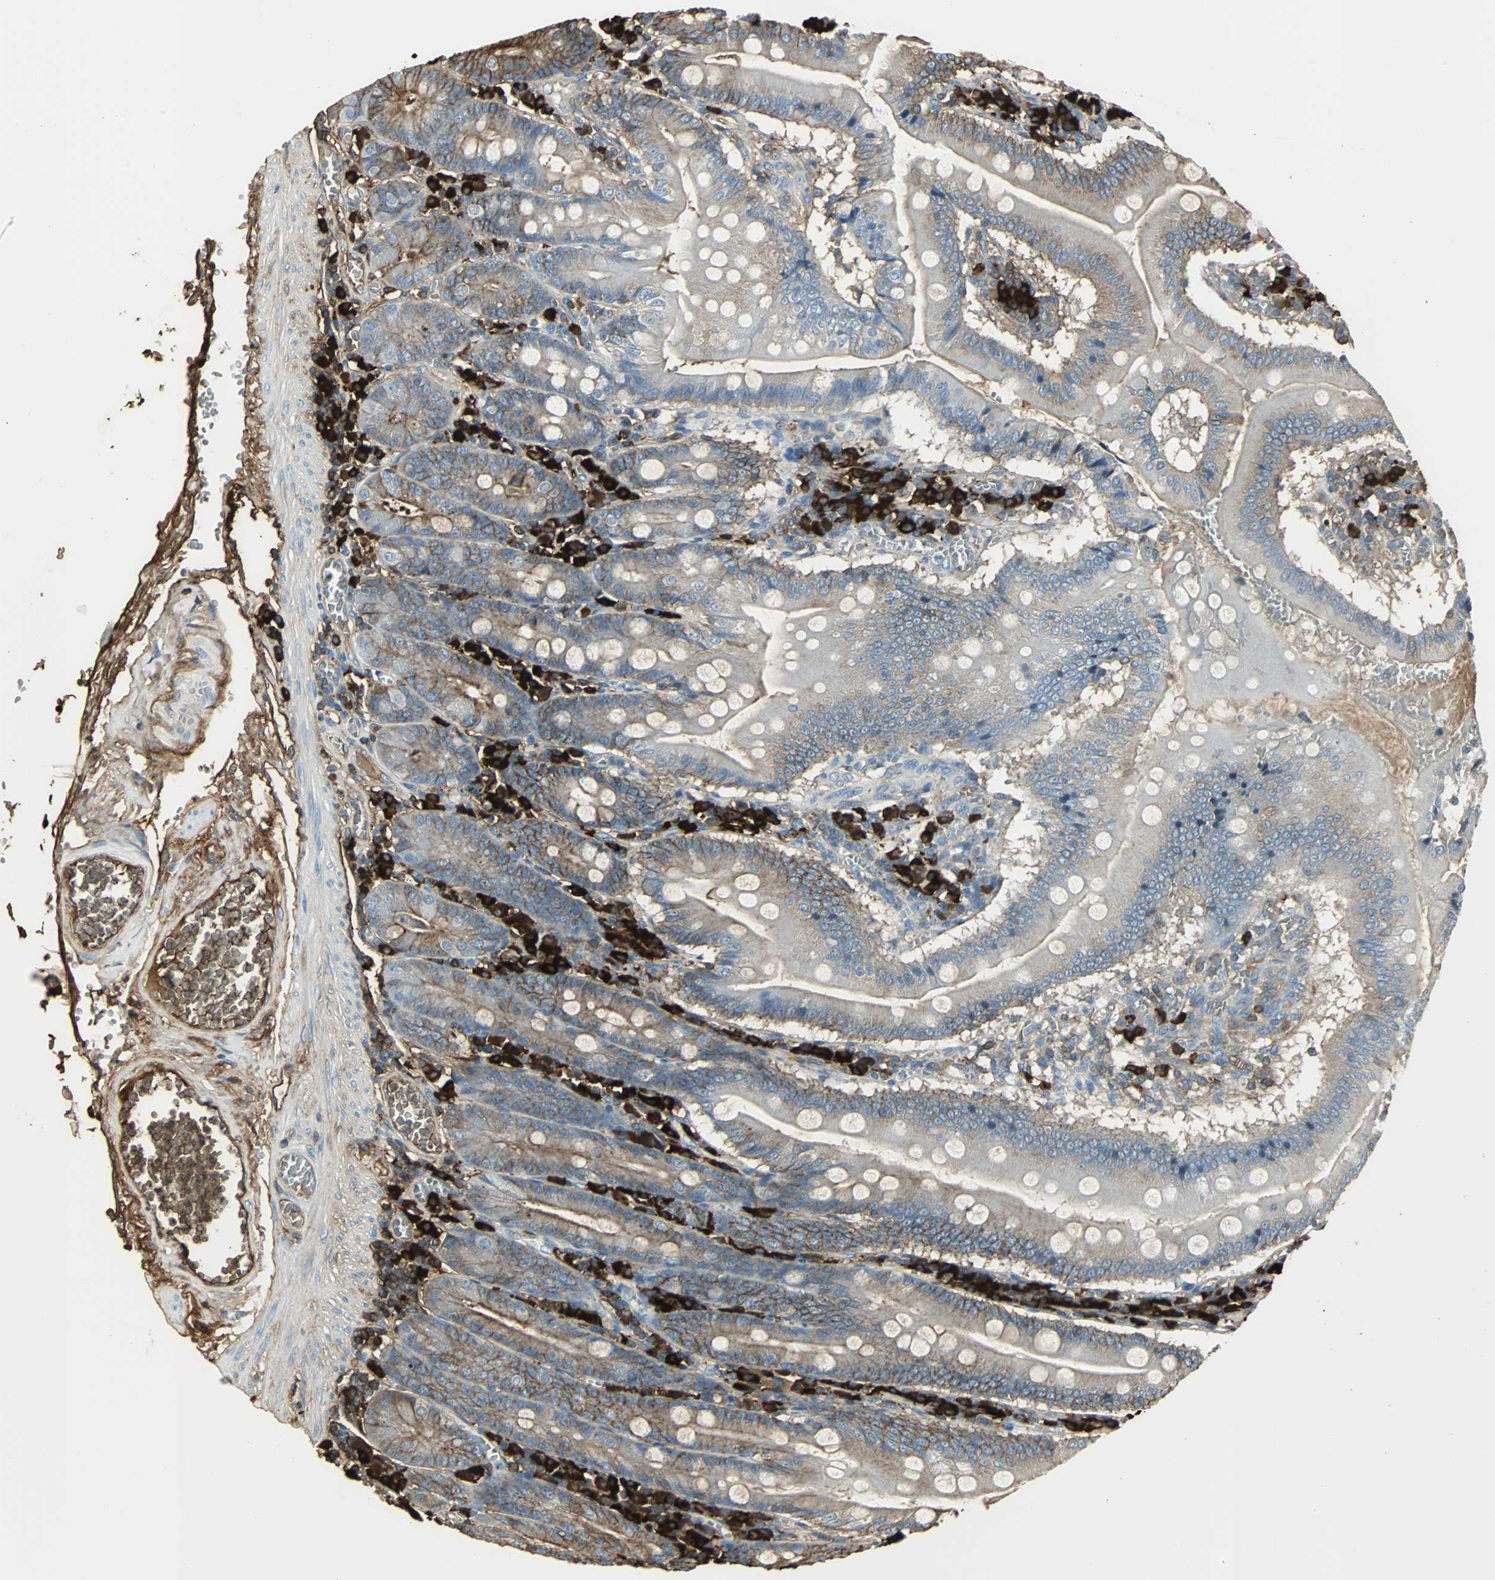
{"staining": {"intensity": "moderate", "quantity": "25%-75%", "location": "cytoplasmic/membranous"}, "tissue": "small intestine", "cell_type": "Glandular cells", "image_type": "normal", "snomed": [{"axis": "morphology", "description": "Normal tissue, NOS"}, {"axis": "topography", "description": "Small intestine"}], "caption": "DAB immunohistochemical staining of benign small intestine demonstrates moderate cytoplasmic/membranous protein positivity in approximately 25%-75% of glandular cells.", "gene": "IGHA1", "patient": {"sex": "male", "age": 71}}